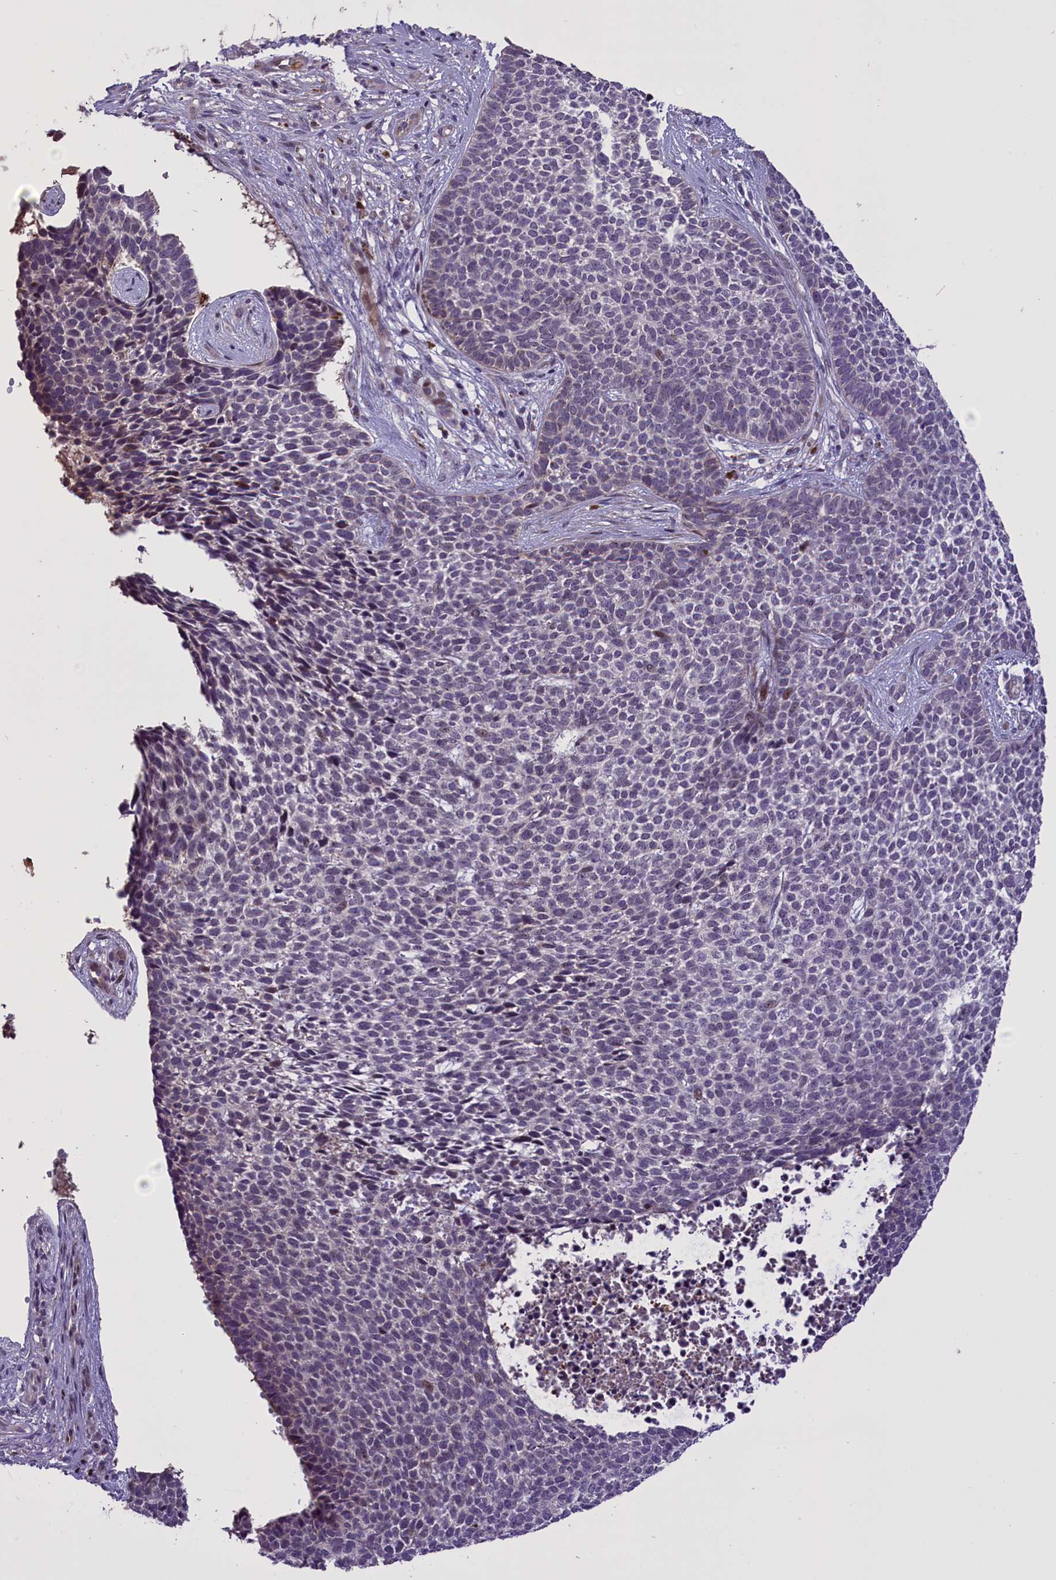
{"staining": {"intensity": "negative", "quantity": "none", "location": "none"}, "tissue": "skin cancer", "cell_type": "Tumor cells", "image_type": "cancer", "snomed": [{"axis": "morphology", "description": "Basal cell carcinoma"}, {"axis": "topography", "description": "Skin"}], "caption": "A high-resolution histopathology image shows immunohistochemistry (IHC) staining of skin cancer (basal cell carcinoma), which shows no significant staining in tumor cells.", "gene": "ENHO", "patient": {"sex": "female", "age": 84}}